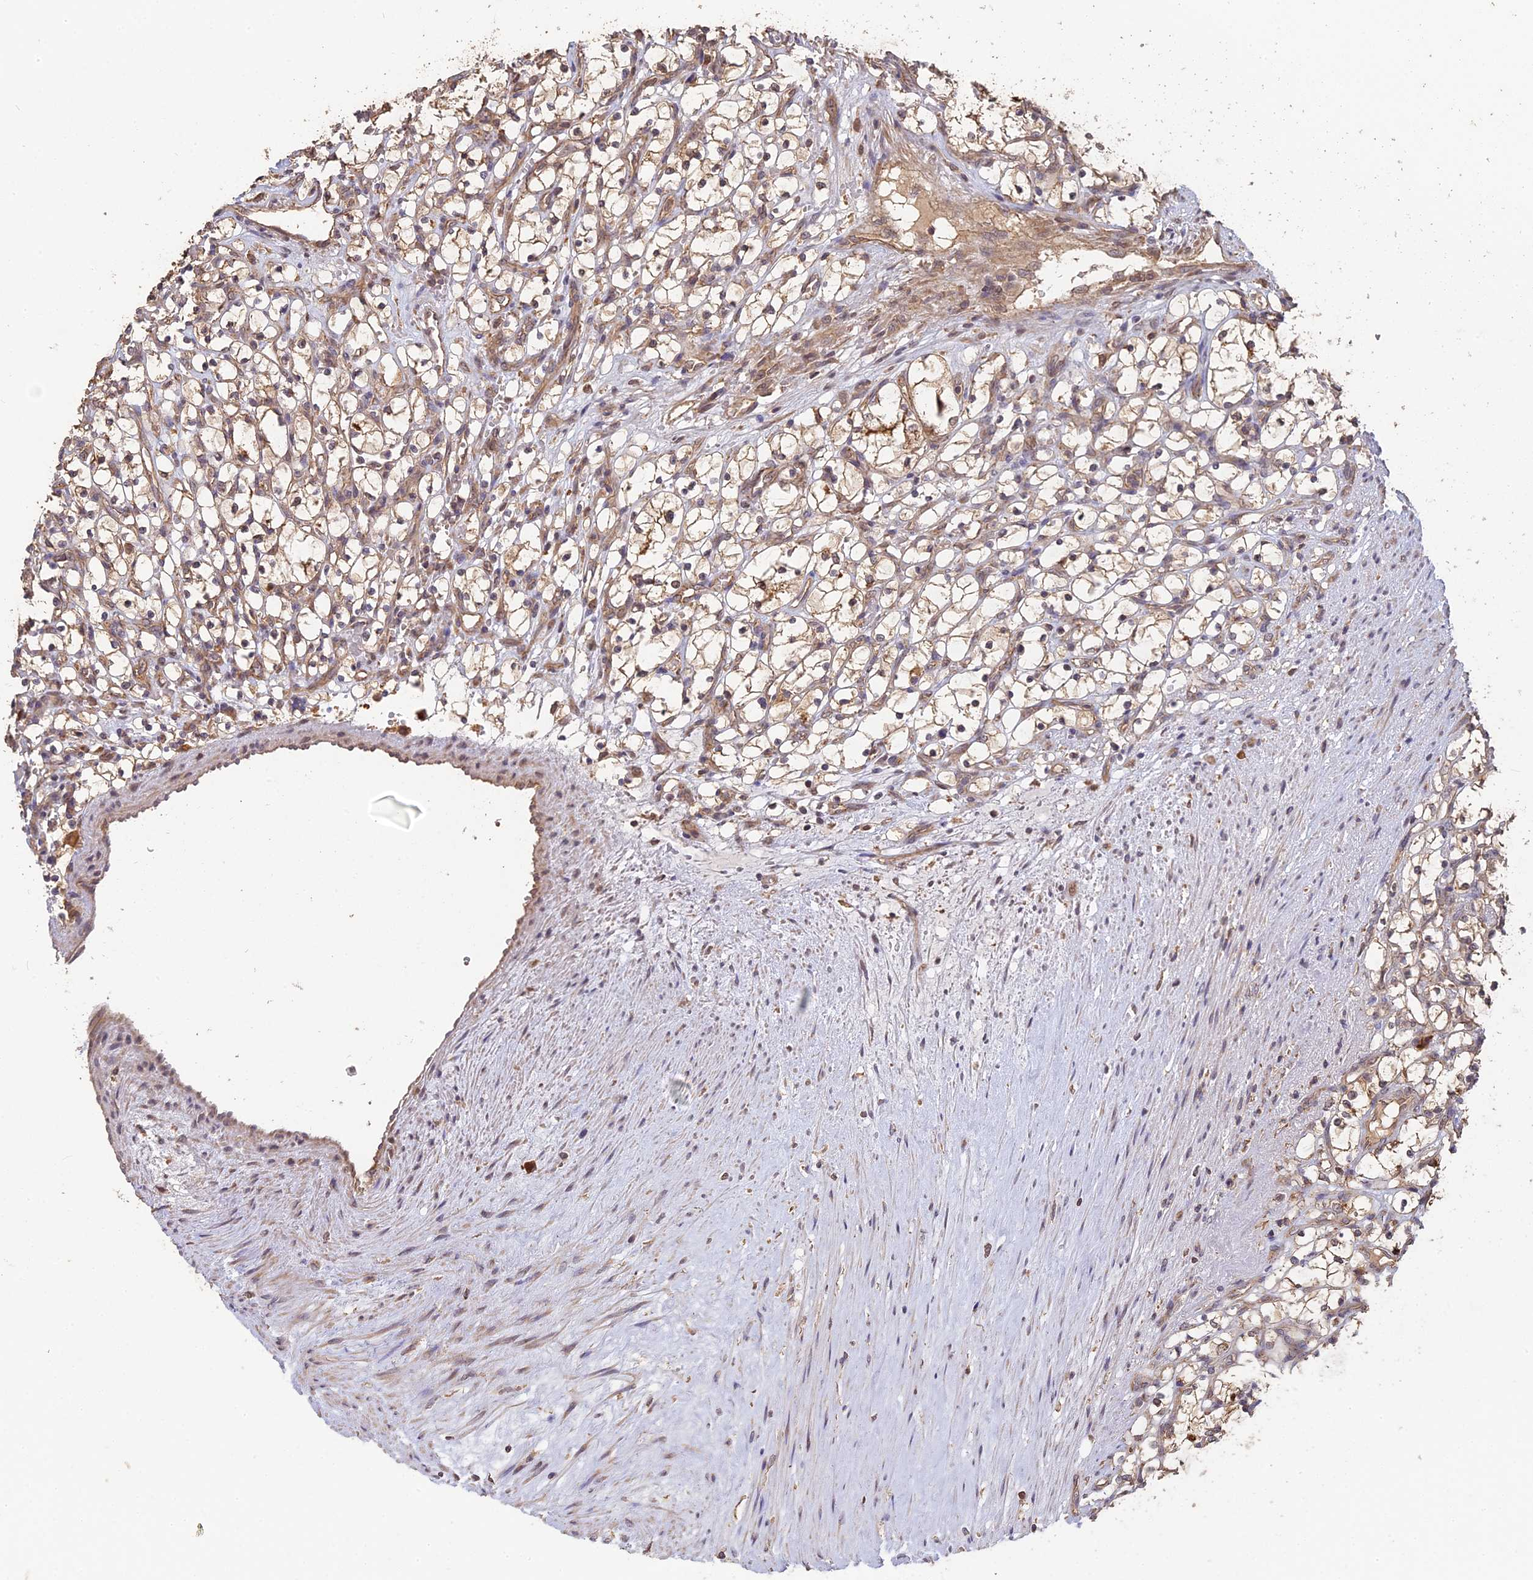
{"staining": {"intensity": "moderate", "quantity": "<25%", "location": "cytoplasmic/membranous"}, "tissue": "renal cancer", "cell_type": "Tumor cells", "image_type": "cancer", "snomed": [{"axis": "morphology", "description": "Adenocarcinoma, NOS"}, {"axis": "topography", "description": "Kidney"}], "caption": "This is an image of immunohistochemistry staining of renal adenocarcinoma, which shows moderate positivity in the cytoplasmic/membranous of tumor cells.", "gene": "ARHGAP40", "patient": {"sex": "female", "age": 69}}